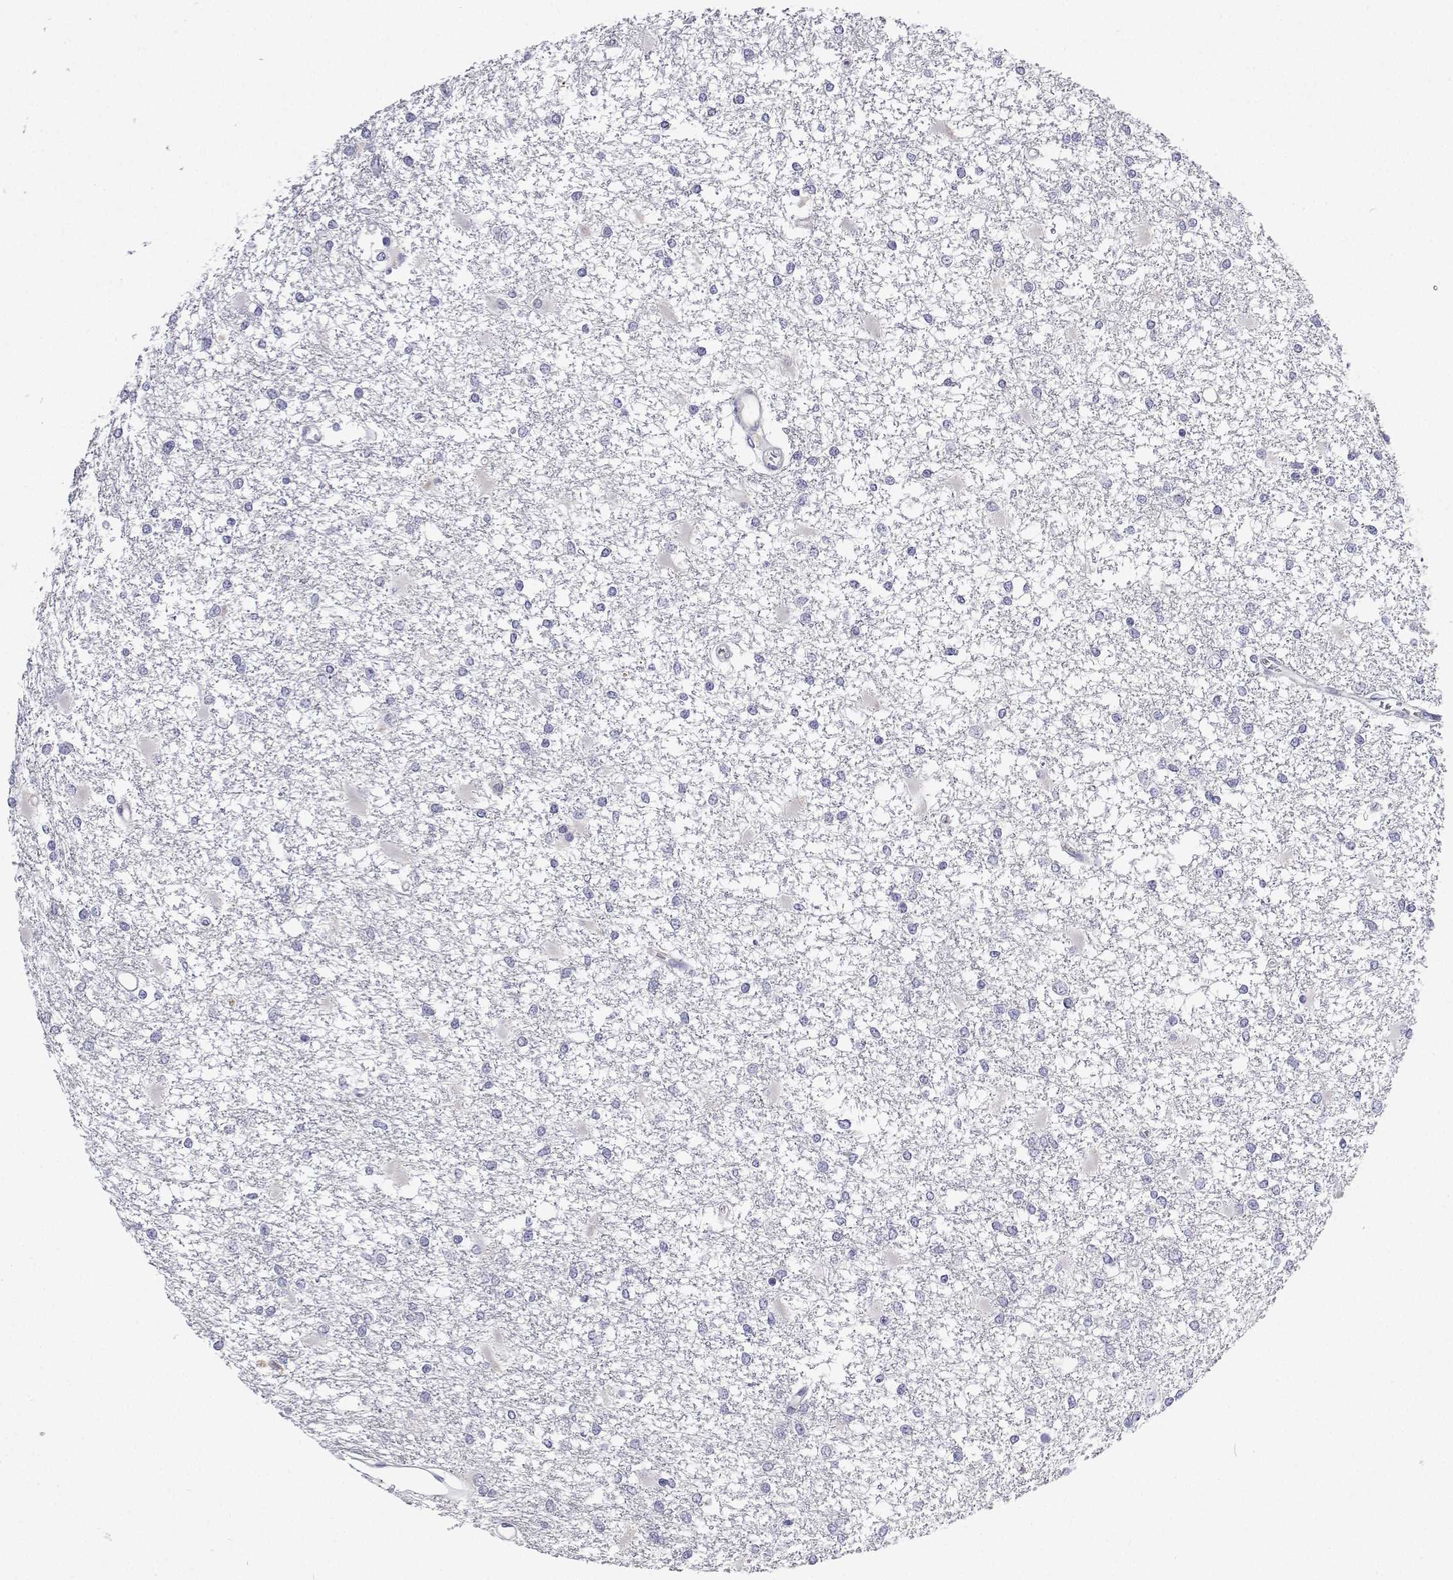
{"staining": {"intensity": "negative", "quantity": "none", "location": "none"}, "tissue": "glioma", "cell_type": "Tumor cells", "image_type": "cancer", "snomed": [{"axis": "morphology", "description": "Glioma, malignant, High grade"}, {"axis": "topography", "description": "Cerebral cortex"}], "caption": "IHC histopathology image of neoplastic tissue: glioma stained with DAB reveals no significant protein expression in tumor cells.", "gene": "ANKRD65", "patient": {"sex": "male", "age": 79}}